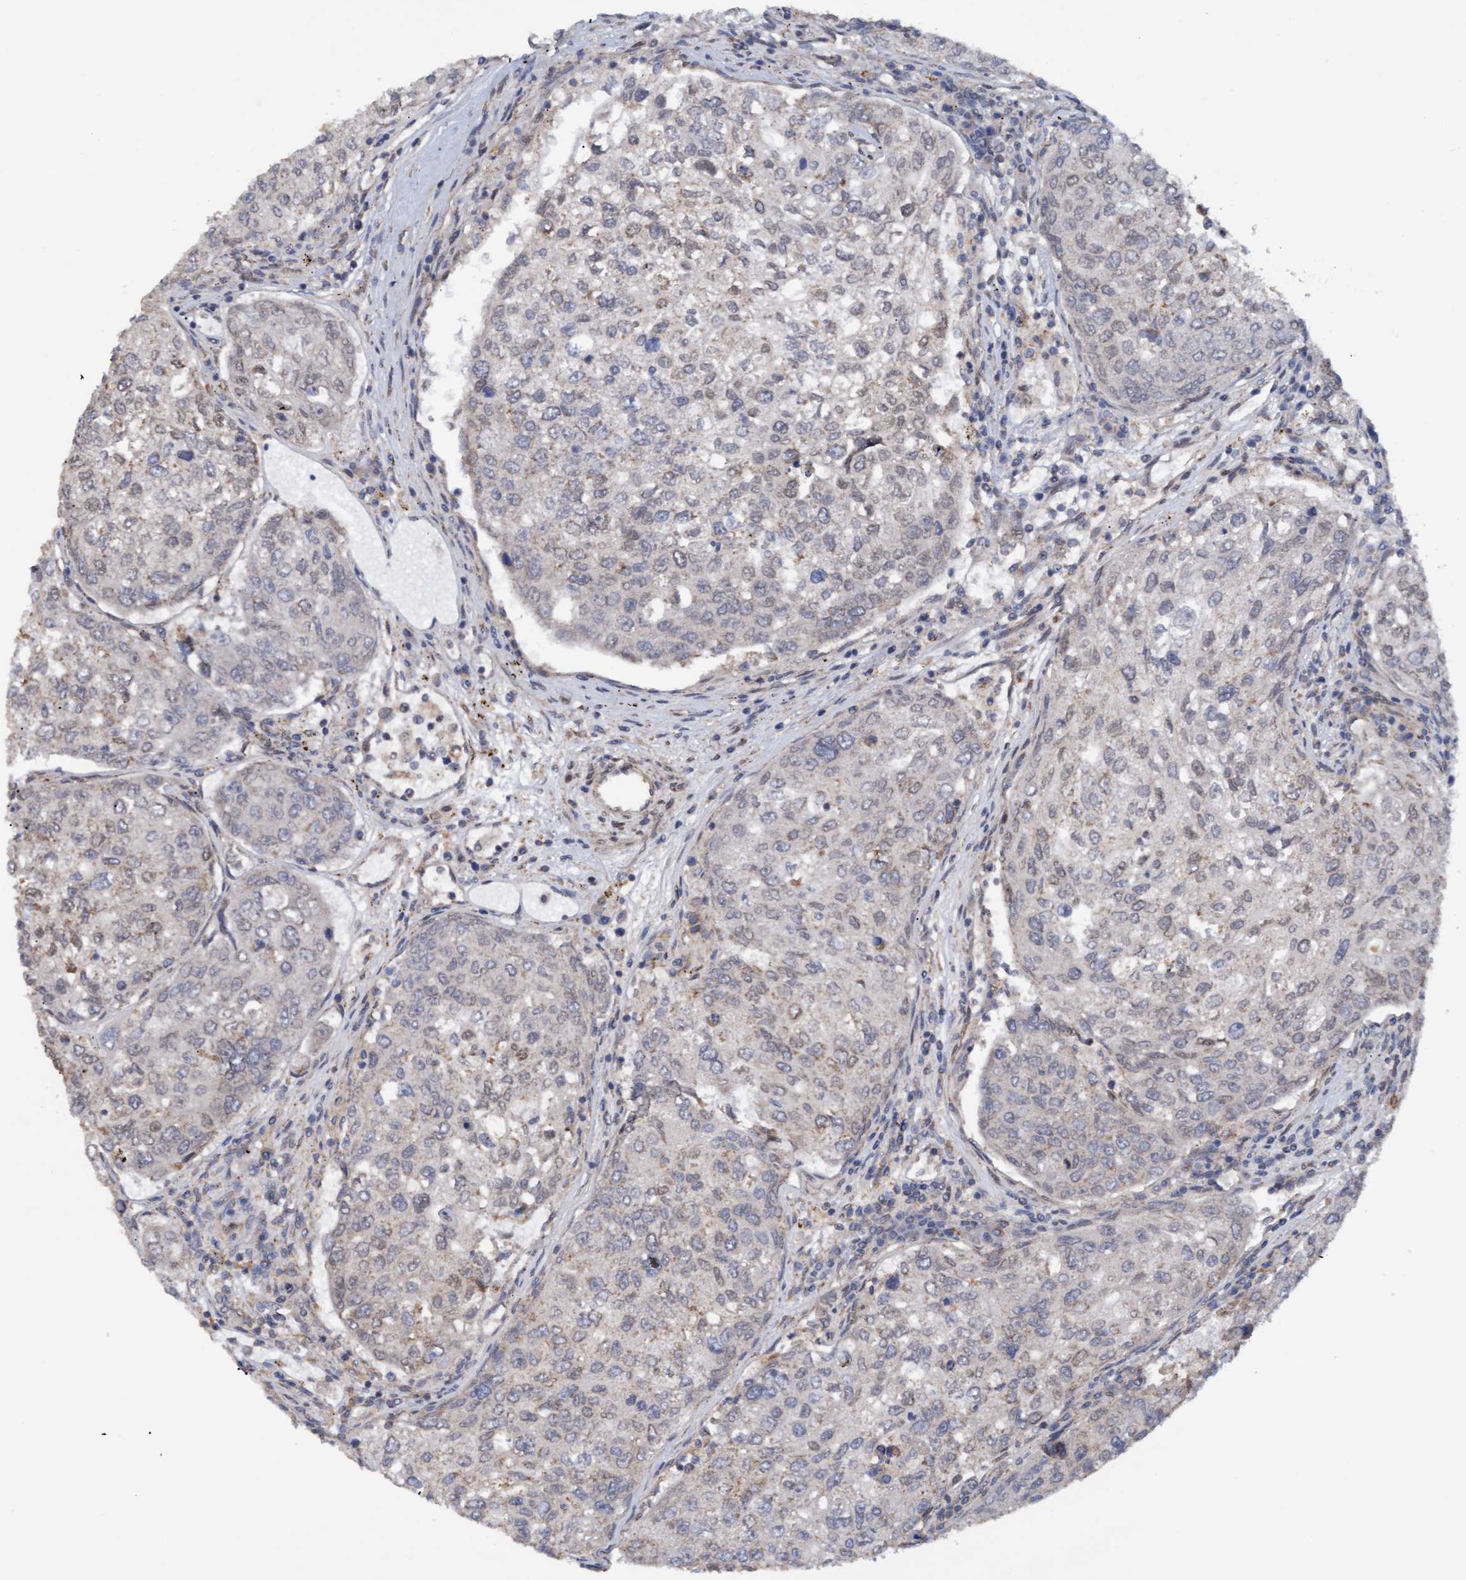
{"staining": {"intensity": "weak", "quantity": "<25%", "location": "cytoplasmic/membranous"}, "tissue": "urothelial cancer", "cell_type": "Tumor cells", "image_type": "cancer", "snomed": [{"axis": "morphology", "description": "Urothelial carcinoma, High grade"}, {"axis": "topography", "description": "Lymph node"}, {"axis": "topography", "description": "Urinary bladder"}], "caption": "A micrograph of urothelial carcinoma (high-grade) stained for a protein demonstrates no brown staining in tumor cells.", "gene": "MGLL", "patient": {"sex": "male", "age": 51}}